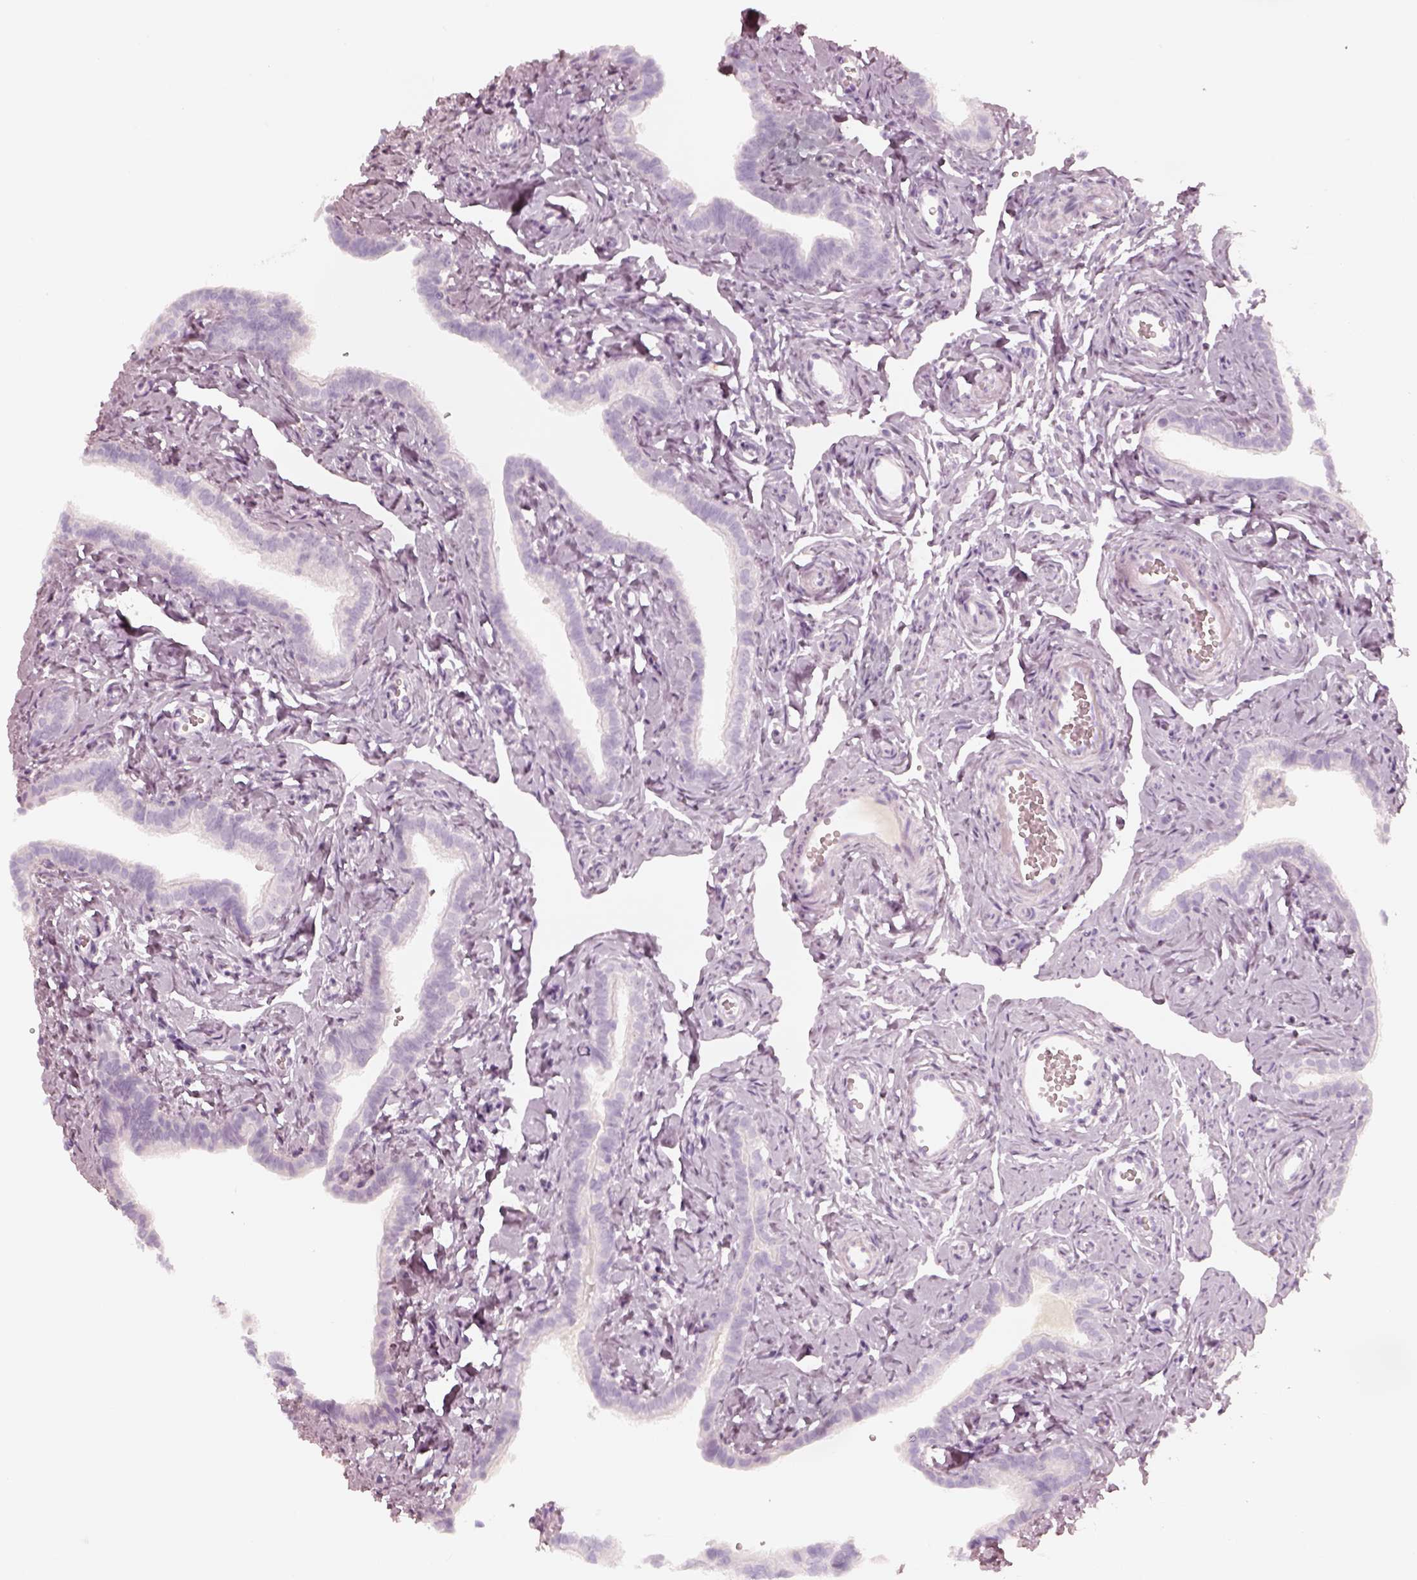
{"staining": {"intensity": "negative", "quantity": "none", "location": "none"}, "tissue": "fallopian tube", "cell_type": "Glandular cells", "image_type": "normal", "snomed": [{"axis": "morphology", "description": "Normal tissue, NOS"}, {"axis": "topography", "description": "Fallopian tube"}], "caption": "Unremarkable fallopian tube was stained to show a protein in brown. There is no significant positivity in glandular cells.", "gene": "KRT82", "patient": {"sex": "female", "age": 41}}